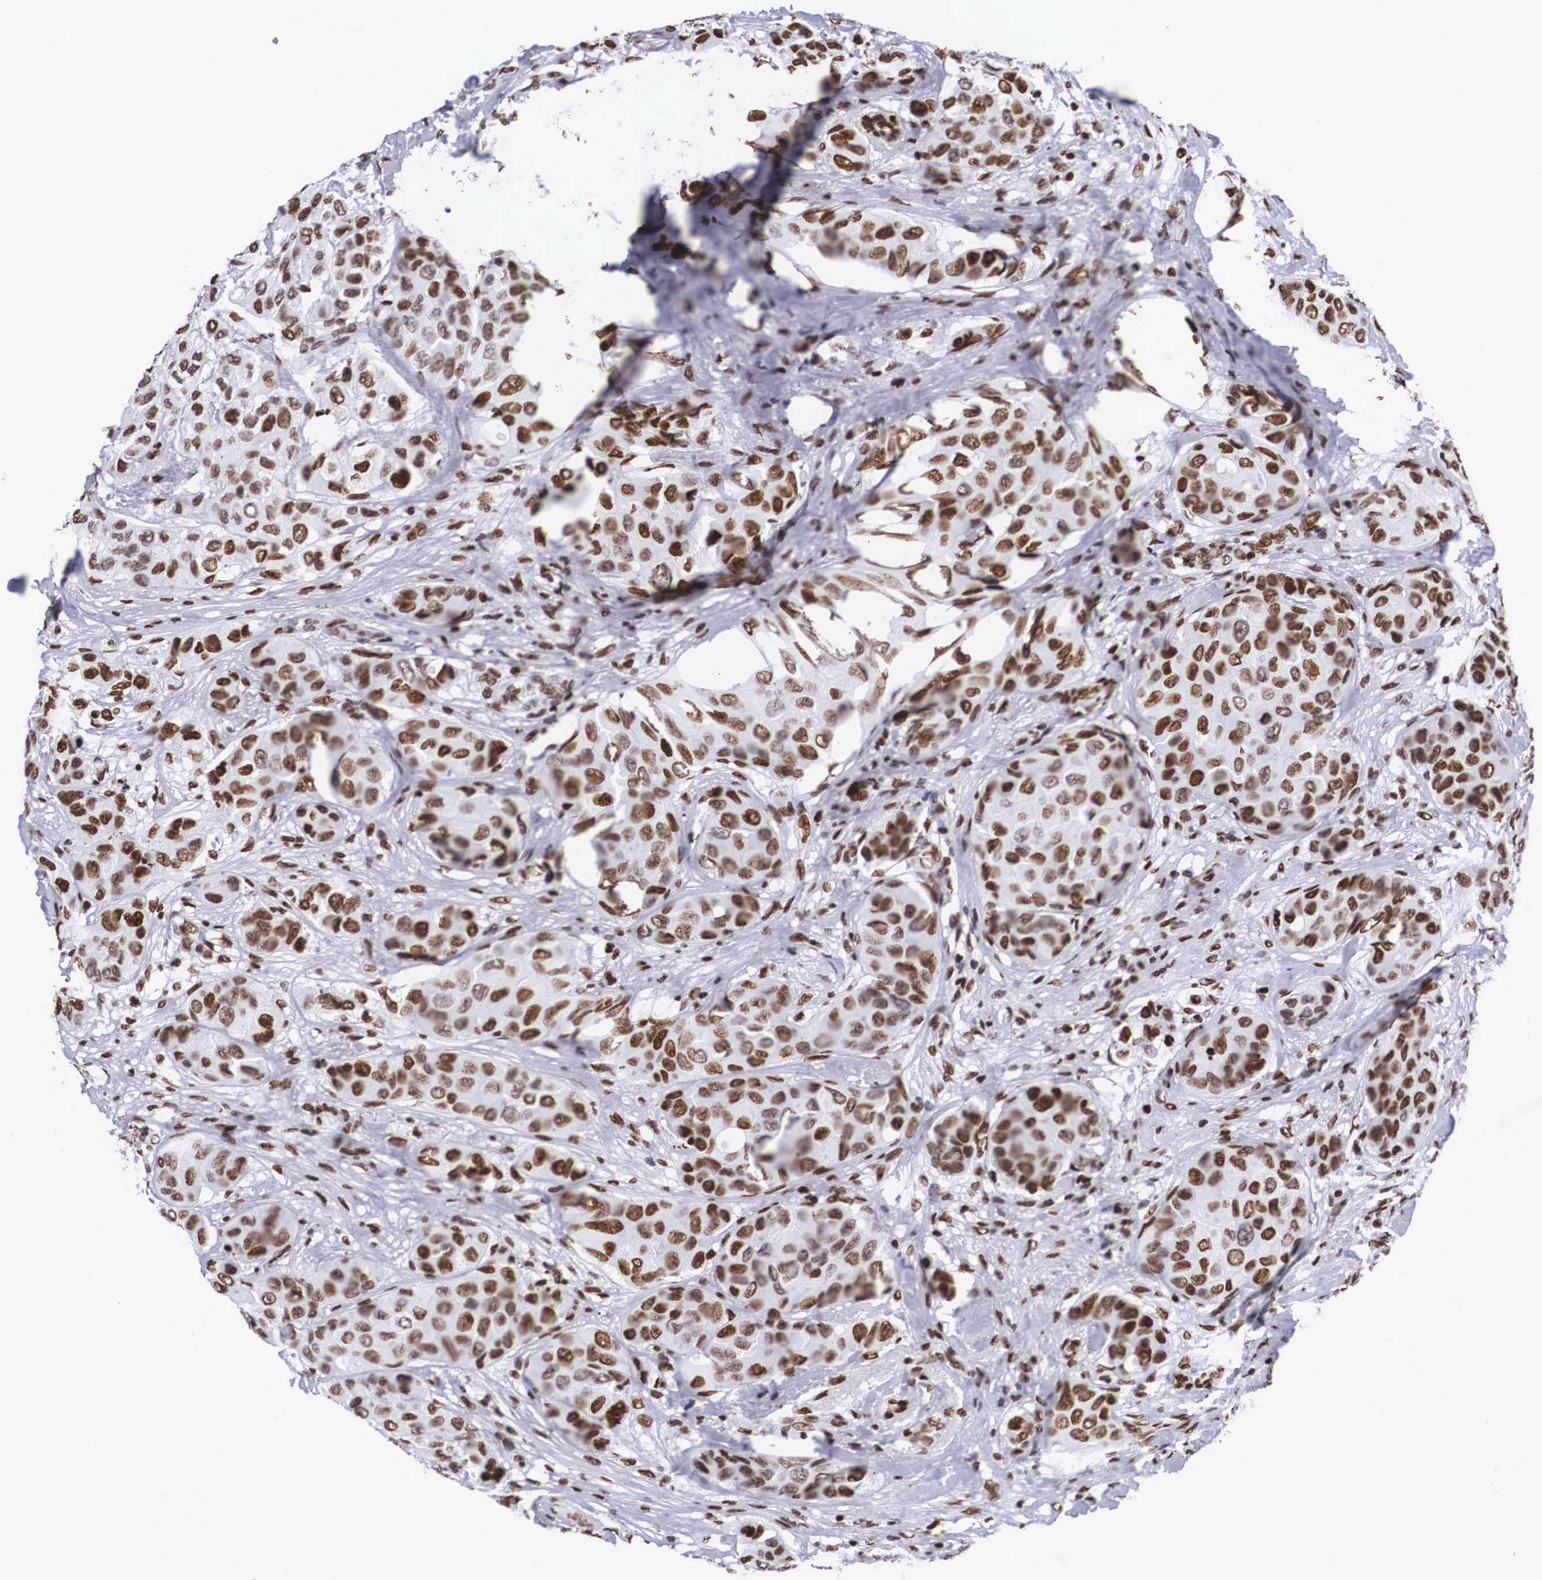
{"staining": {"intensity": "strong", "quantity": ">75%", "location": "nuclear"}, "tissue": "breast cancer", "cell_type": "Tumor cells", "image_type": "cancer", "snomed": [{"axis": "morphology", "description": "Duct carcinoma"}, {"axis": "topography", "description": "Breast"}], "caption": "Strong nuclear expression for a protein is seen in about >75% of tumor cells of breast cancer (intraductal carcinoma) using immunohistochemistry.", "gene": "MECP2", "patient": {"sex": "female", "age": 68}}